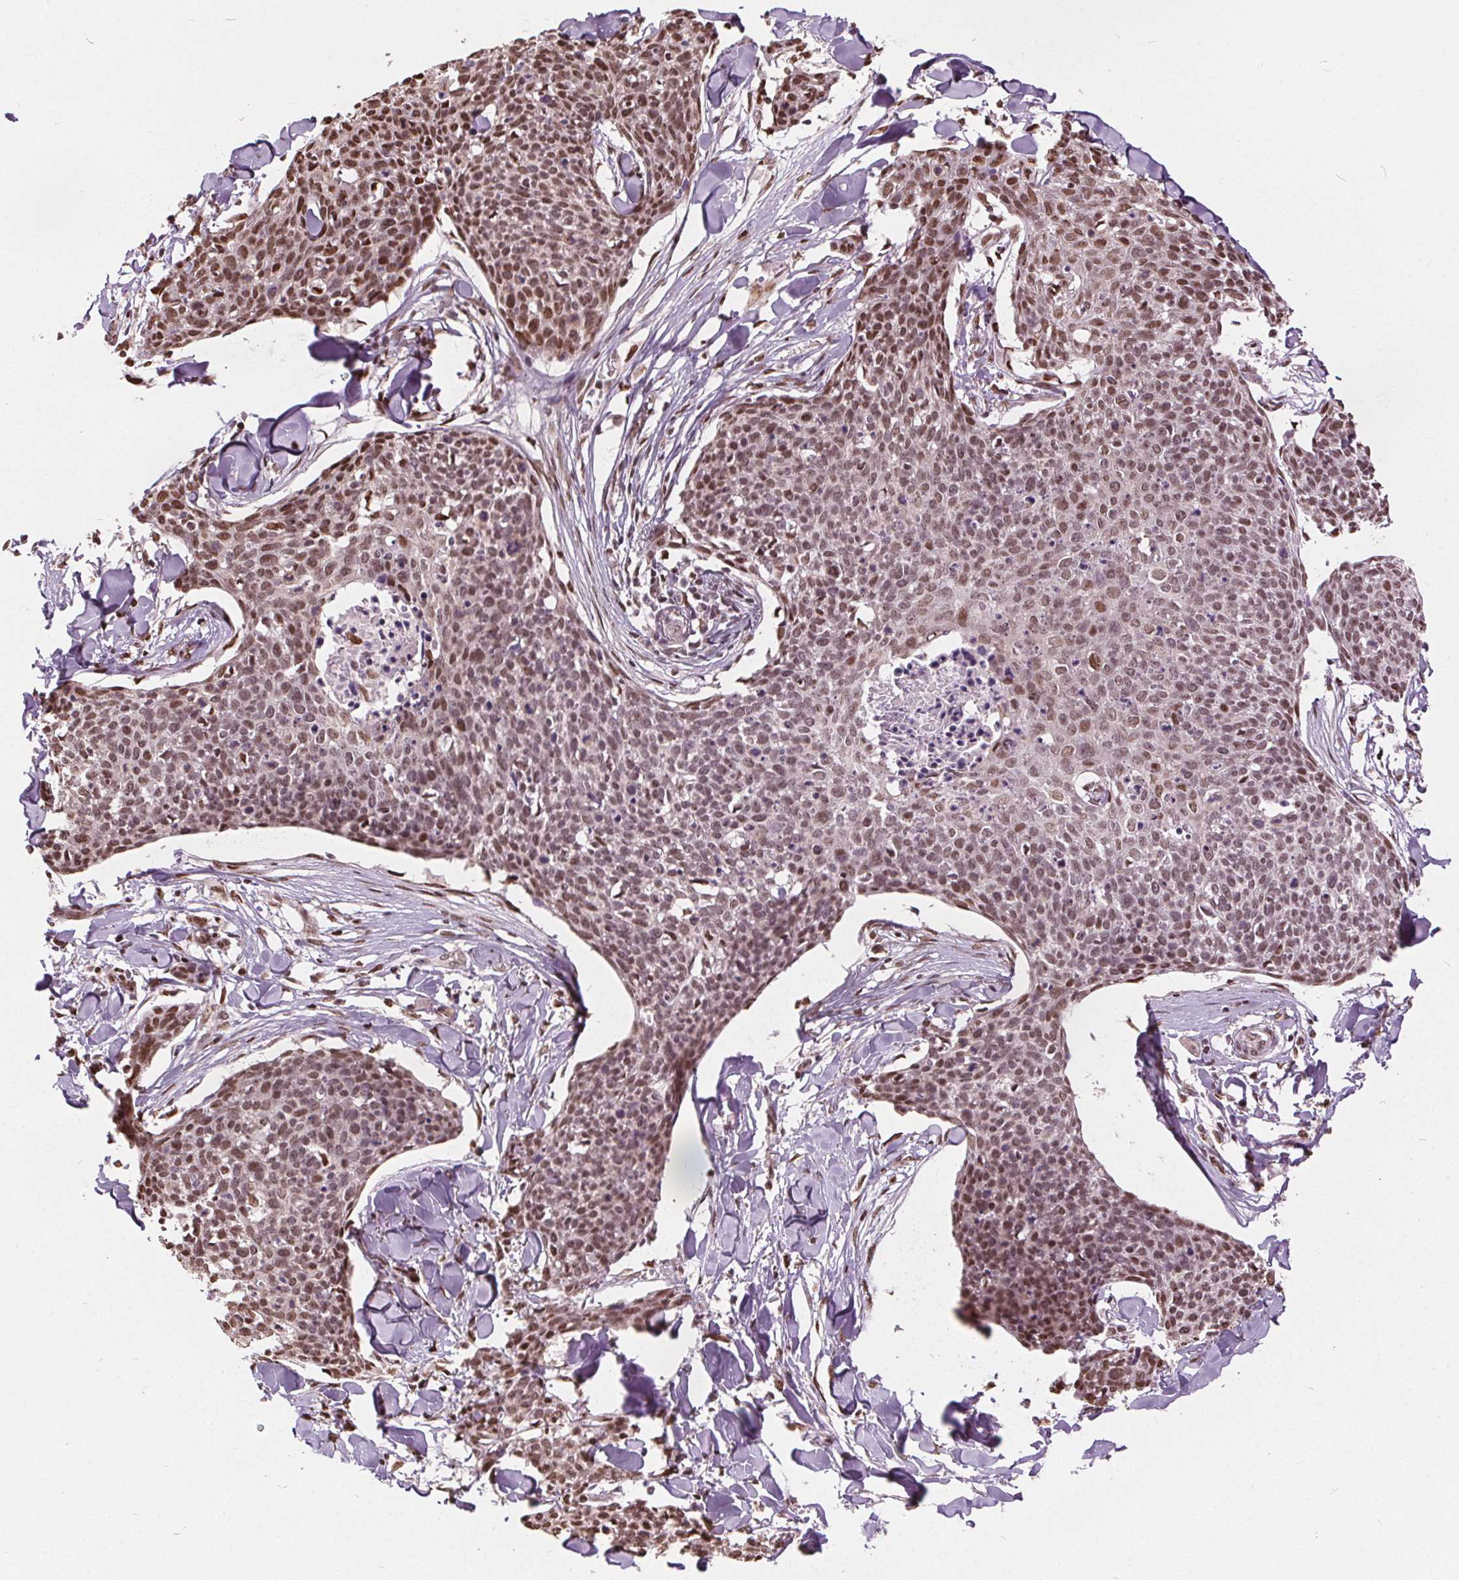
{"staining": {"intensity": "moderate", "quantity": ">75%", "location": "nuclear"}, "tissue": "skin cancer", "cell_type": "Tumor cells", "image_type": "cancer", "snomed": [{"axis": "morphology", "description": "Squamous cell carcinoma, NOS"}, {"axis": "topography", "description": "Skin"}, {"axis": "topography", "description": "Vulva"}], "caption": "Immunohistochemistry (IHC) (DAB (3,3'-diaminobenzidine)) staining of skin cancer (squamous cell carcinoma) demonstrates moderate nuclear protein positivity in about >75% of tumor cells. (brown staining indicates protein expression, while blue staining denotes nuclei).", "gene": "ISLR2", "patient": {"sex": "female", "age": 75}}